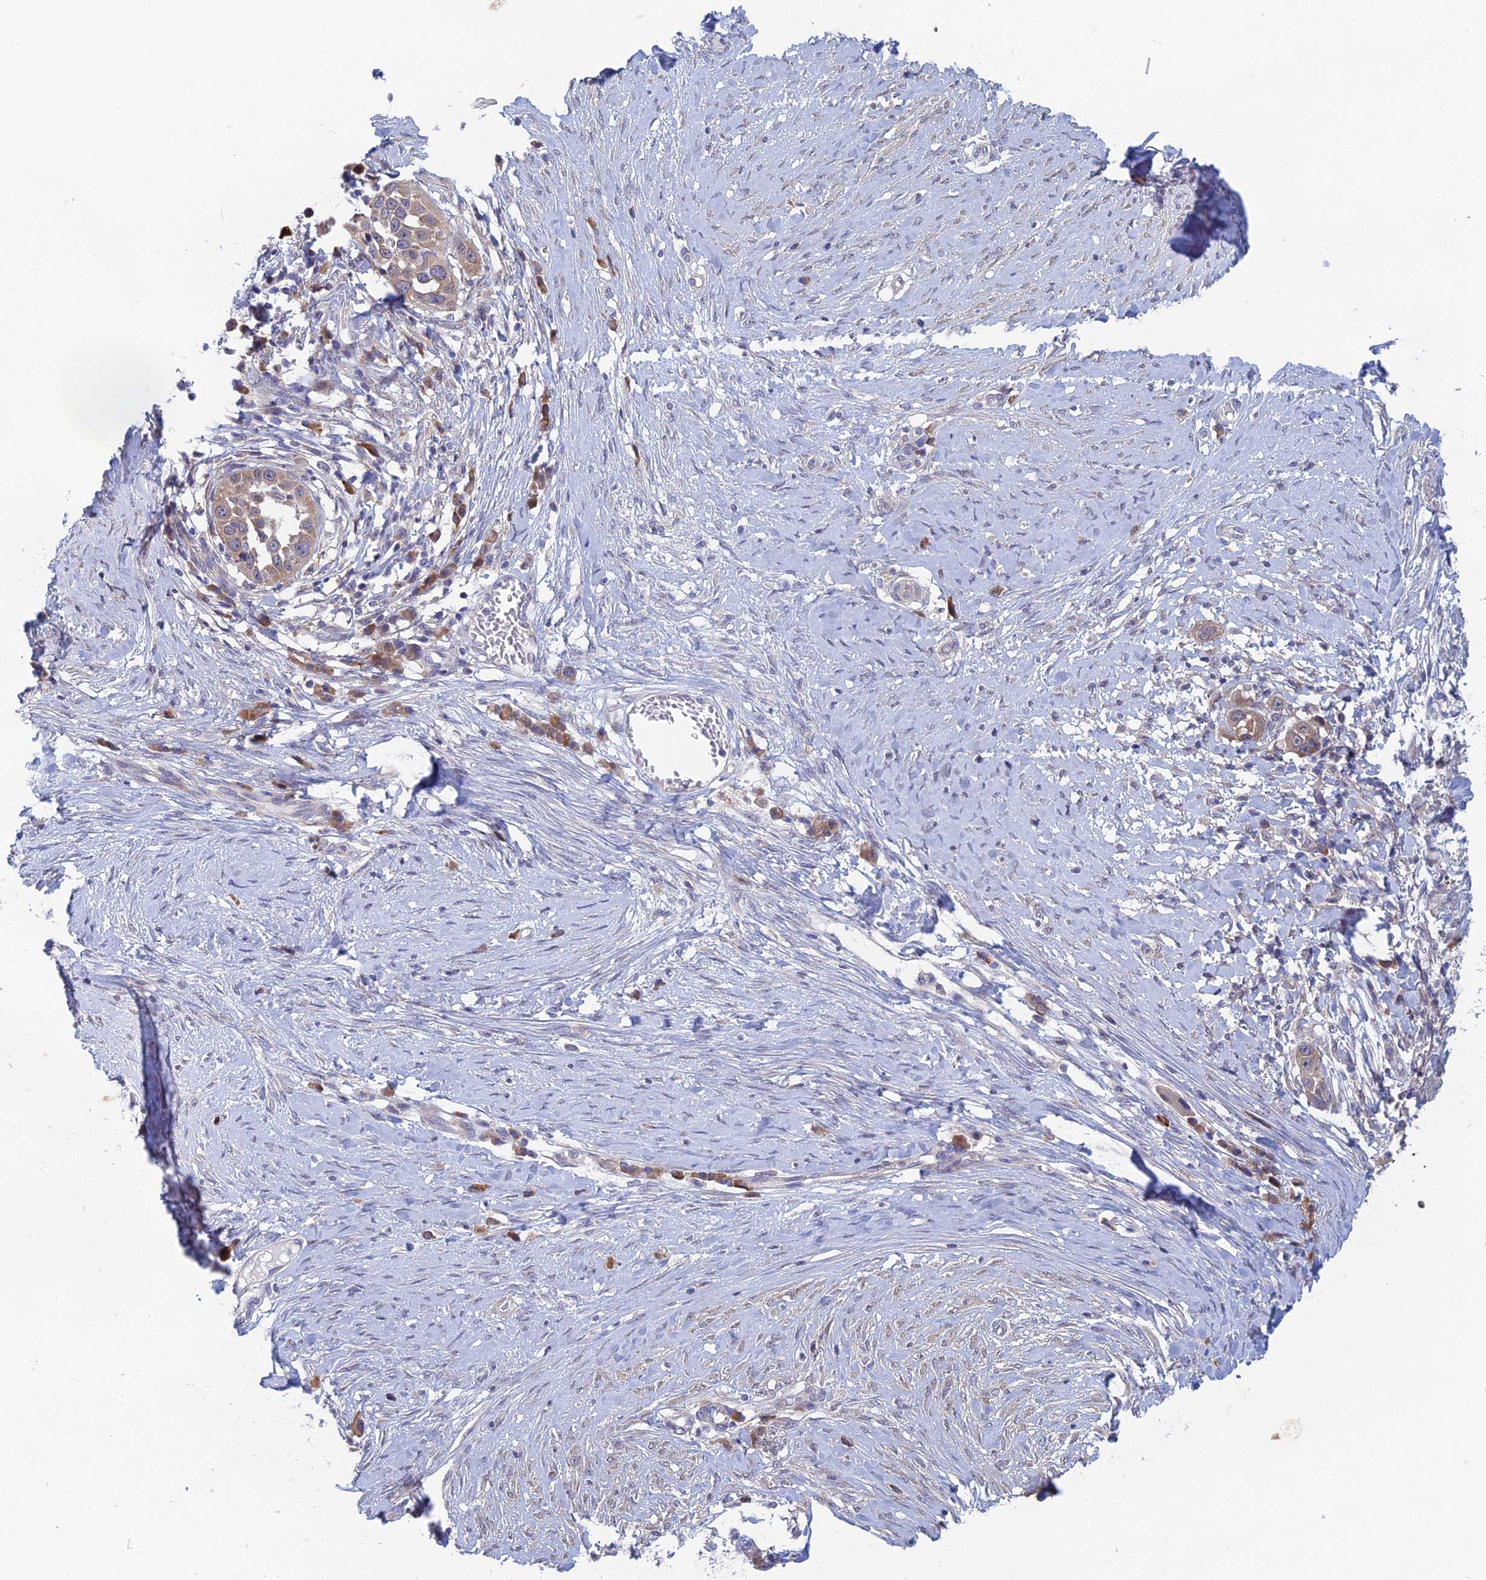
{"staining": {"intensity": "weak", "quantity": "<25%", "location": "cytoplasmic/membranous"}, "tissue": "skin cancer", "cell_type": "Tumor cells", "image_type": "cancer", "snomed": [{"axis": "morphology", "description": "Squamous cell carcinoma, NOS"}, {"axis": "topography", "description": "Skin"}], "caption": "A high-resolution photomicrograph shows immunohistochemistry (IHC) staining of squamous cell carcinoma (skin), which shows no significant staining in tumor cells.", "gene": "SRA1", "patient": {"sex": "female", "age": 44}}